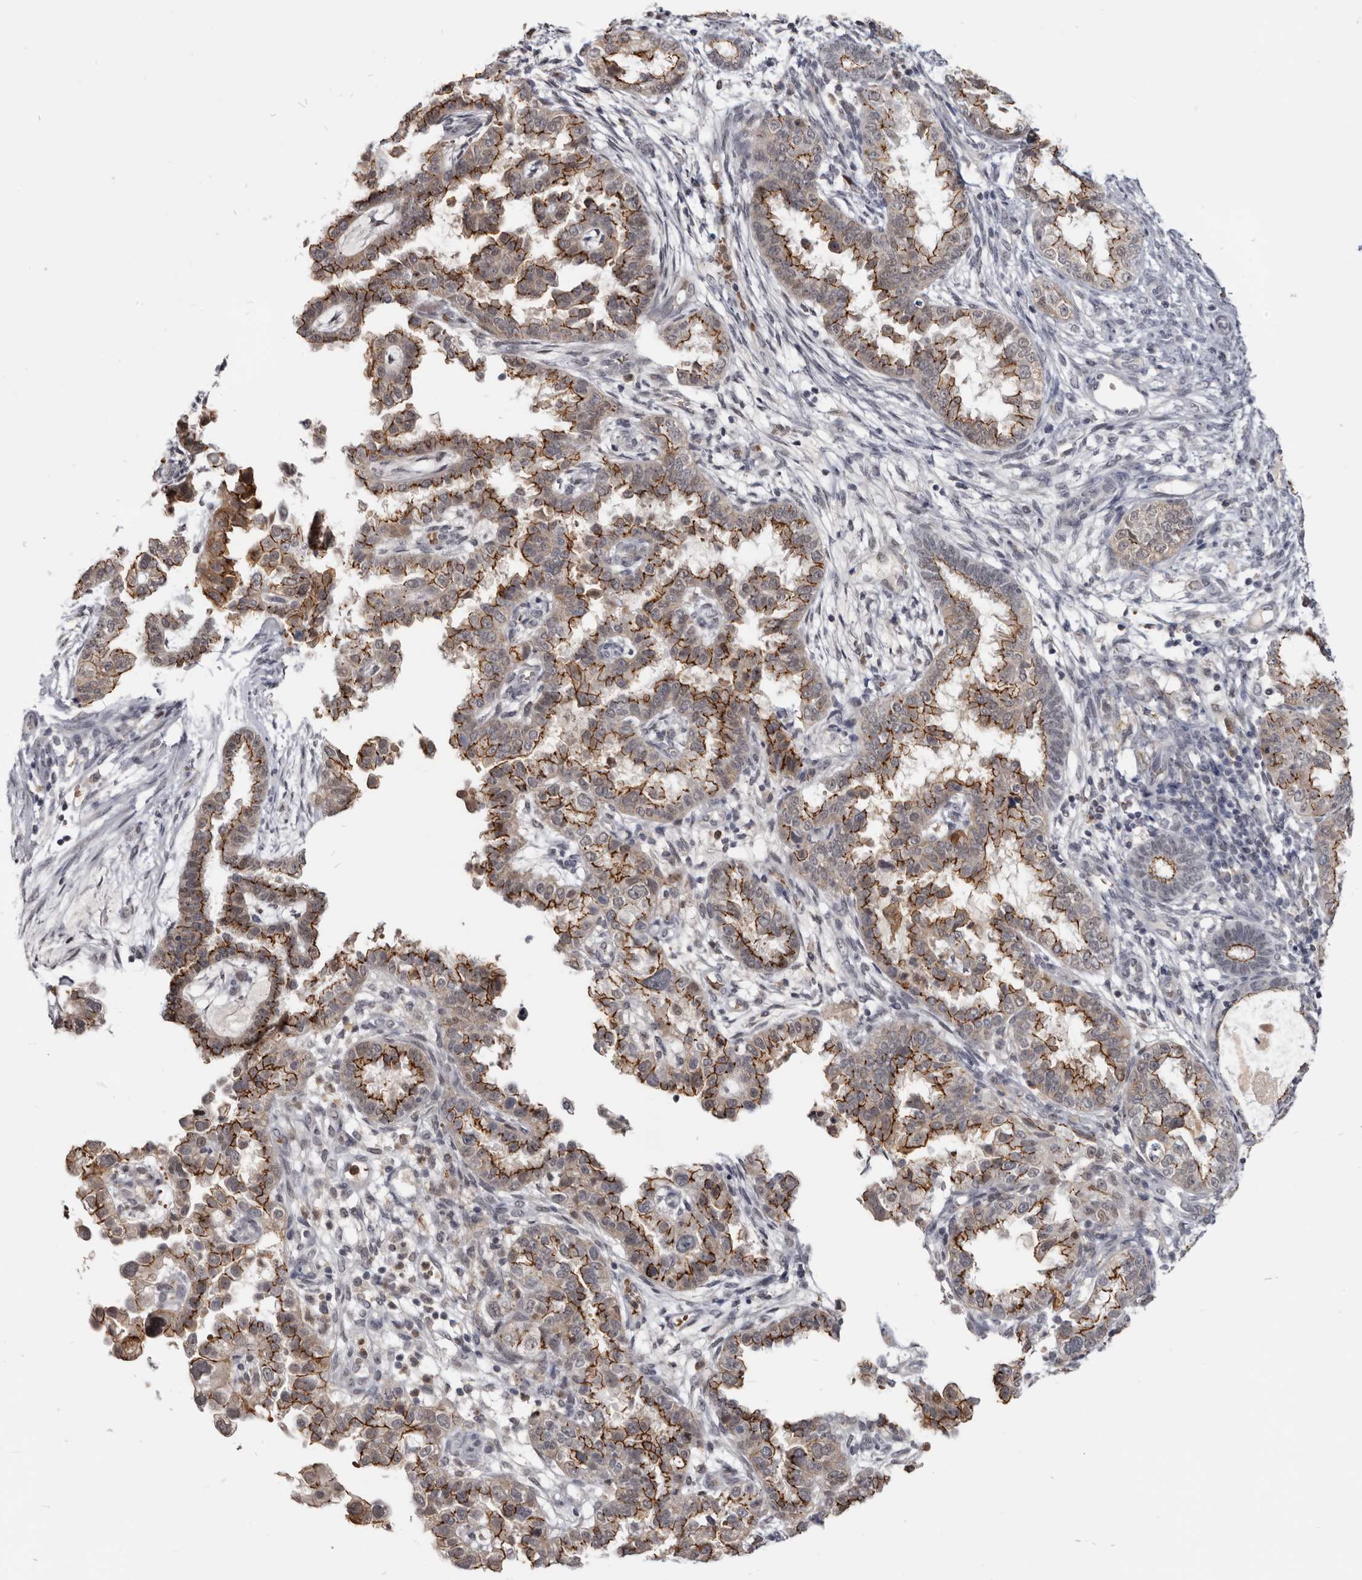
{"staining": {"intensity": "strong", "quantity": ">75%", "location": "cytoplasmic/membranous"}, "tissue": "endometrial cancer", "cell_type": "Tumor cells", "image_type": "cancer", "snomed": [{"axis": "morphology", "description": "Adenocarcinoma, NOS"}, {"axis": "topography", "description": "Endometrium"}], "caption": "Tumor cells show high levels of strong cytoplasmic/membranous staining in about >75% of cells in human endometrial adenocarcinoma. (brown staining indicates protein expression, while blue staining denotes nuclei).", "gene": "CGN", "patient": {"sex": "female", "age": 85}}